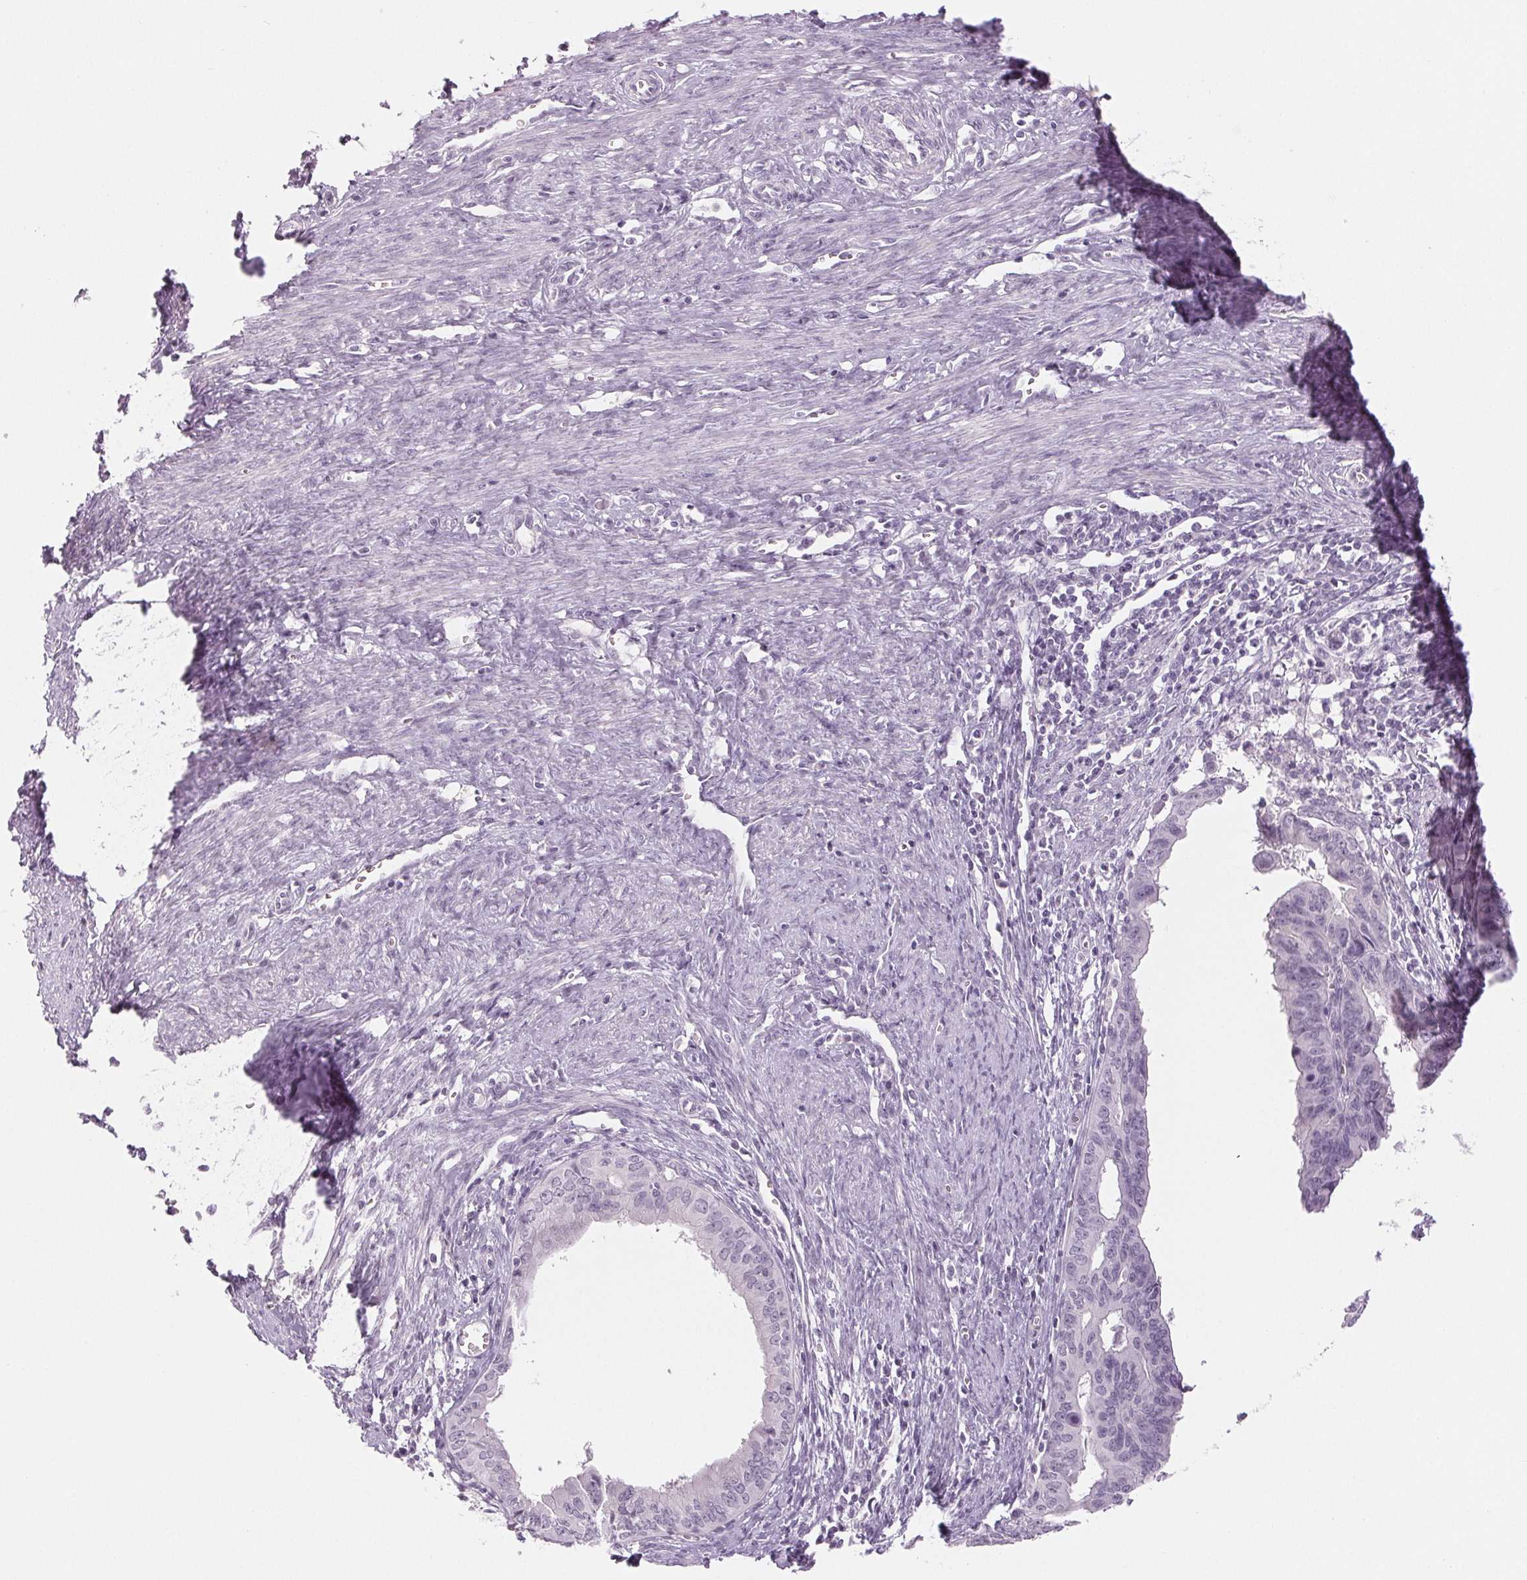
{"staining": {"intensity": "negative", "quantity": "none", "location": "none"}, "tissue": "endometrial cancer", "cell_type": "Tumor cells", "image_type": "cancer", "snomed": [{"axis": "morphology", "description": "Adenocarcinoma, NOS"}, {"axis": "topography", "description": "Endometrium"}], "caption": "This is a image of immunohistochemistry staining of endometrial cancer, which shows no positivity in tumor cells. Nuclei are stained in blue.", "gene": "EHHADH", "patient": {"sex": "female", "age": 65}}